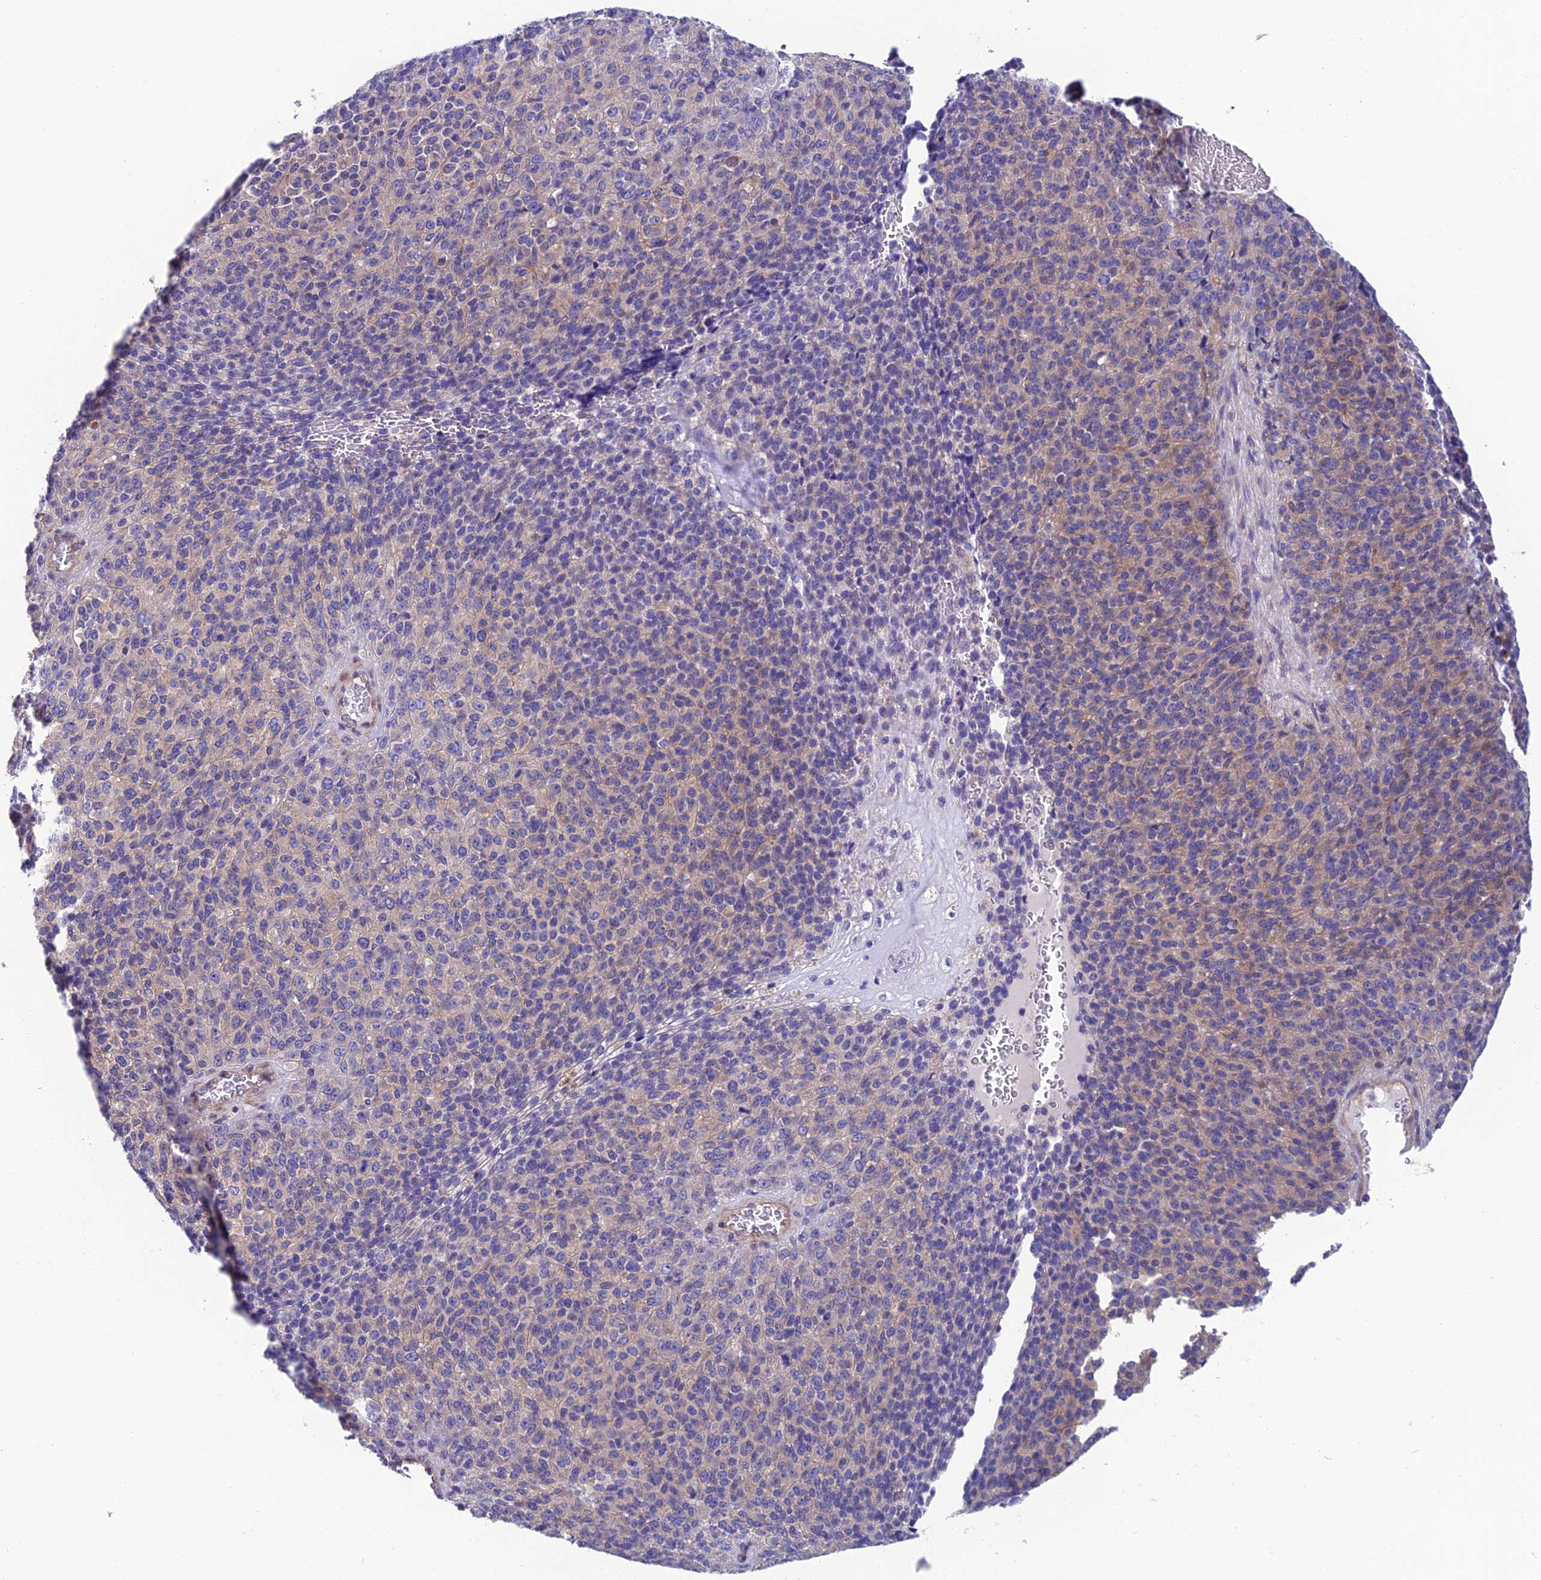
{"staining": {"intensity": "weak", "quantity": "<25%", "location": "cytoplasmic/membranous"}, "tissue": "melanoma", "cell_type": "Tumor cells", "image_type": "cancer", "snomed": [{"axis": "morphology", "description": "Malignant melanoma, Metastatic site"}, {"axis": "topography", "description": "Brain"}], "caption": "An IHC photomicrograph of melanoma is shown. There is no staining in tumor cells of melanoma.", "gene": "PPFIA3", "patient": {"sex": "female", "age": 56}}